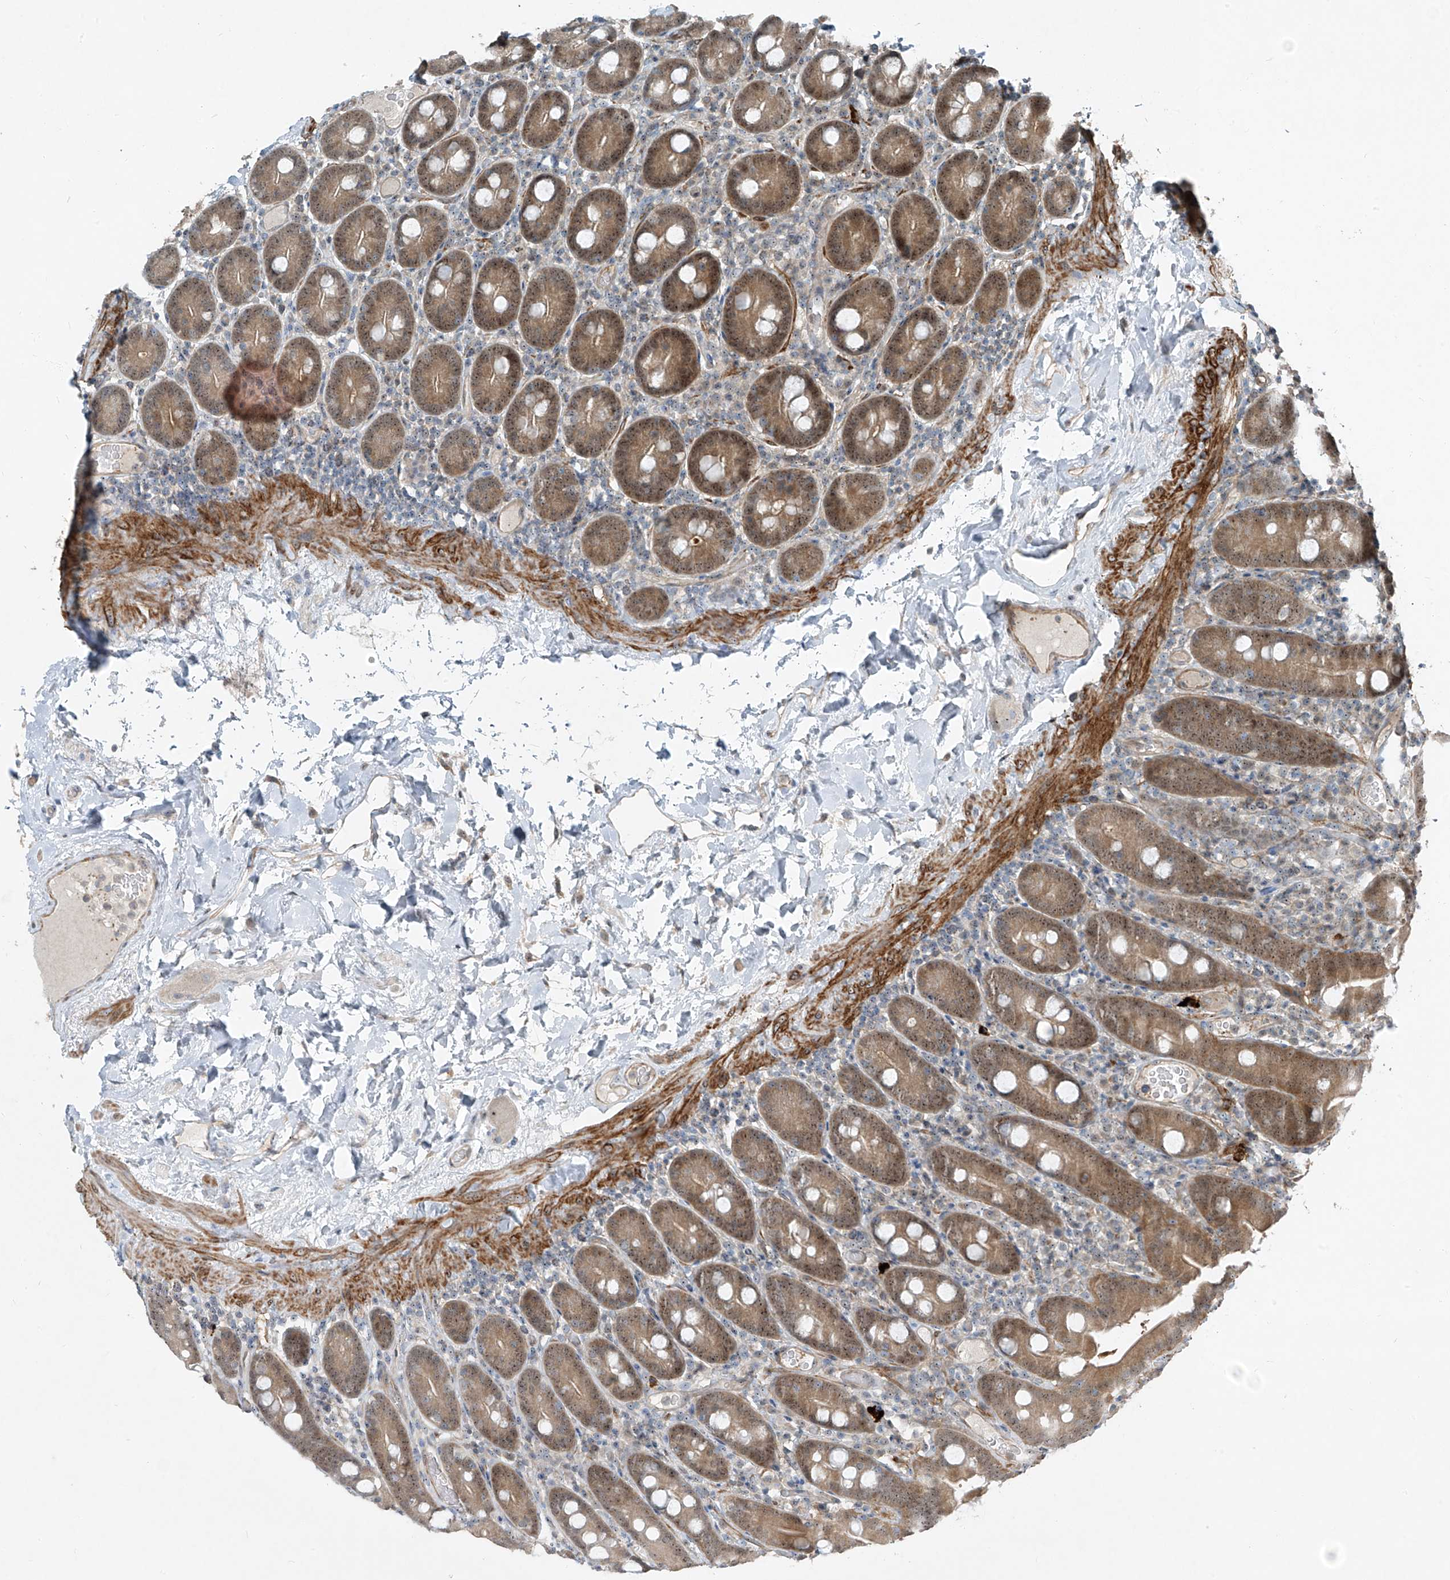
{"staining": {"intensity": "moderate", "quantity": ">75%", "location": "cytoplasmic/membranous,nuclear"}, "tissue": "duodenum", "cell_type": "Glandular cells", "image_type": "normal", "snomed": [{"axis": "morphology", "description": "Normal tissue, NOS"}, {"axis": "topography", "description": "Duodenum"}], "caption": "An immunohistochemistry (IHC) histopathology image of benign tissue is shown. Protein staining in brown highlights moderate cytoplasmic/membranous,nuclear positivity in duodenum within glandular cells.", "gene": "PPCS", "patient": {"sex": "male", "age": 55}}